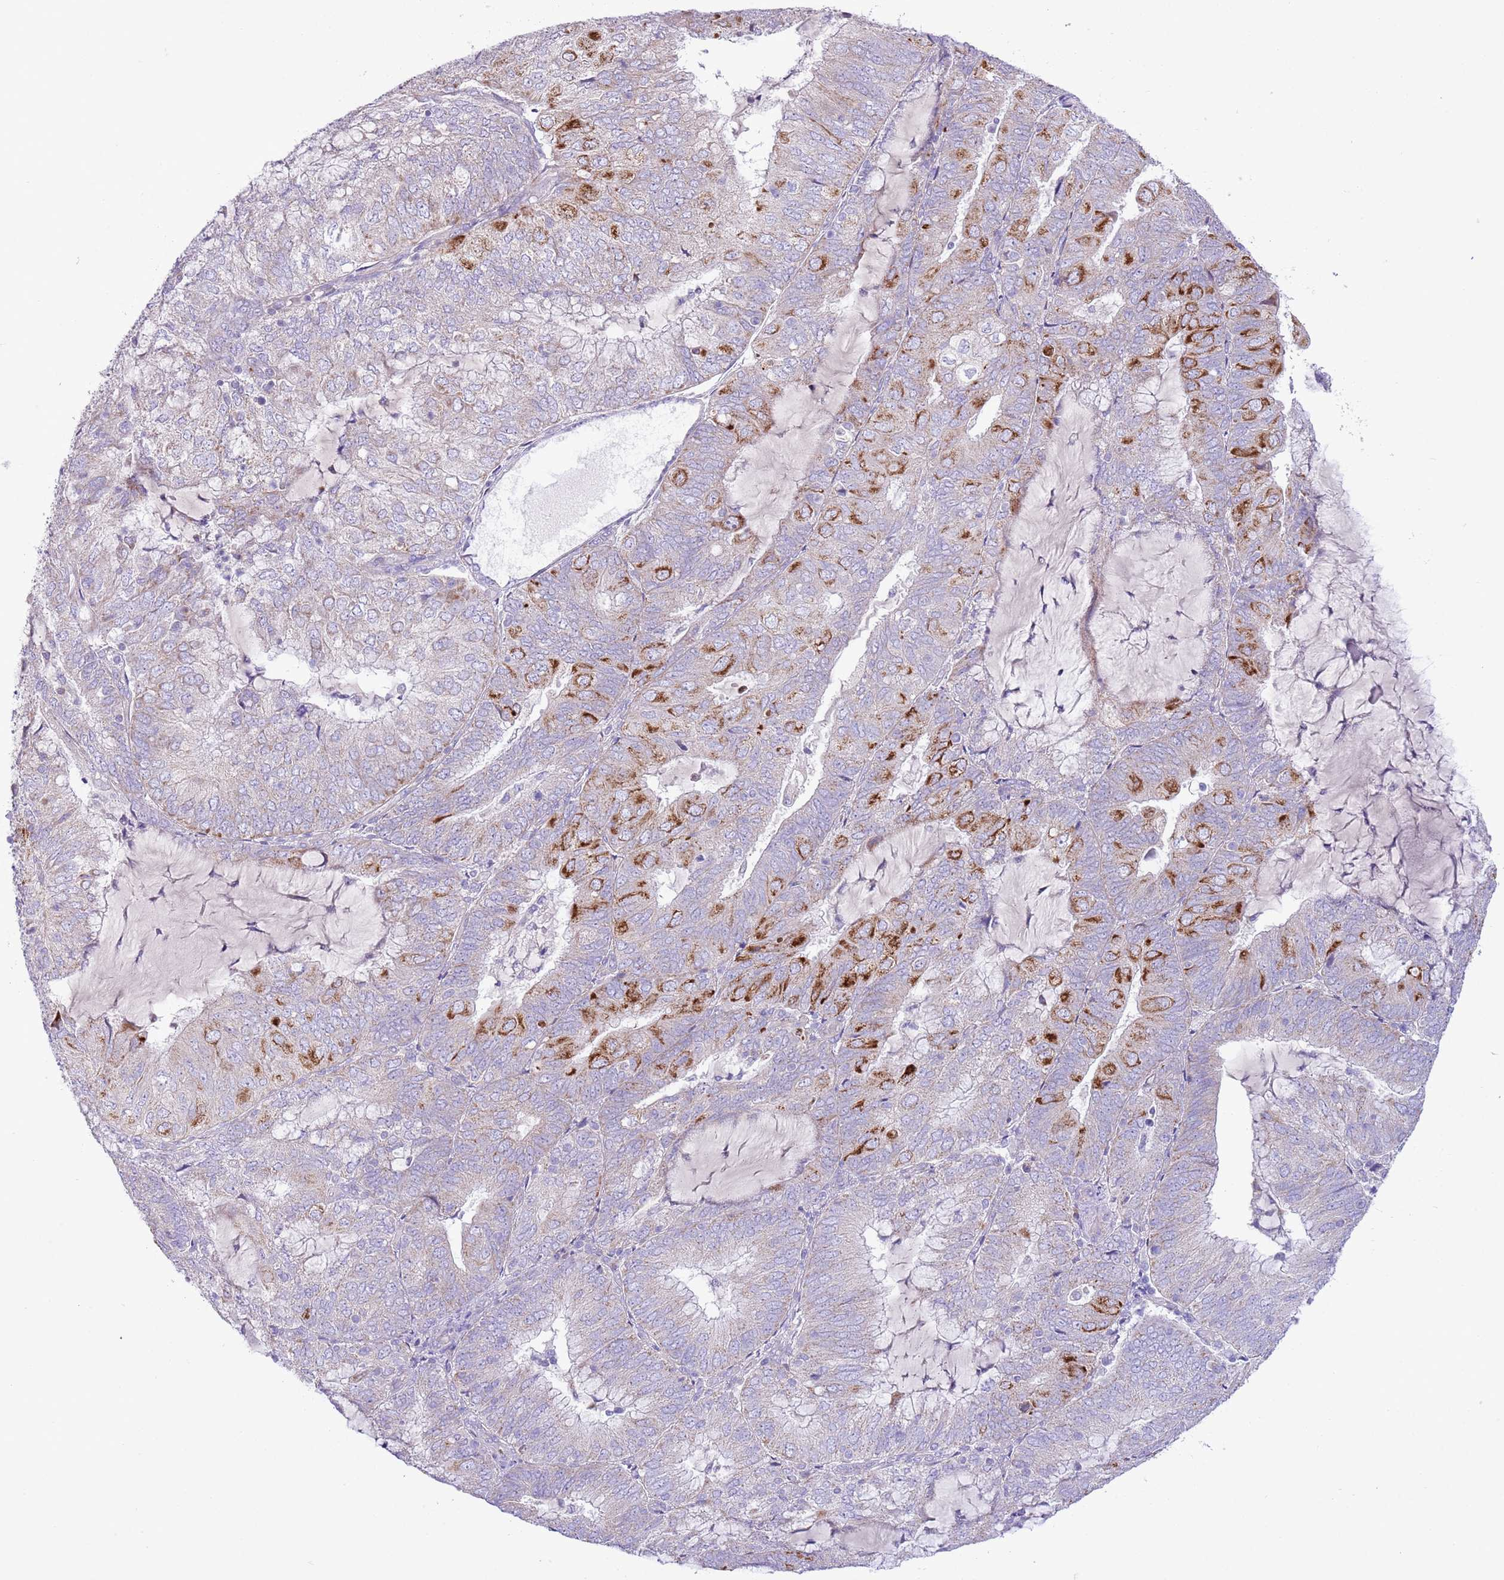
{"staining": {"intensity": "moderate", "quantity": "25%-75%", "location": "cytoplasmic/membranous"}, "tissue": "endometrial cancer", "cell_type": "Tumor cells", "image_type": "cancer", "snomed": [{"axis": "morphology", "description": "Adenocarcinoma, NOS"}, {"axis": "topography", "description": "Endometrium"}], "caption": "A brown stain labels moderate cytoplasmic/membranous staining of a protein in human endometrial adenocarcinoma tumor cells.", "gene": "OAZ2", "patient": {"sex": "female", "age": 81}}